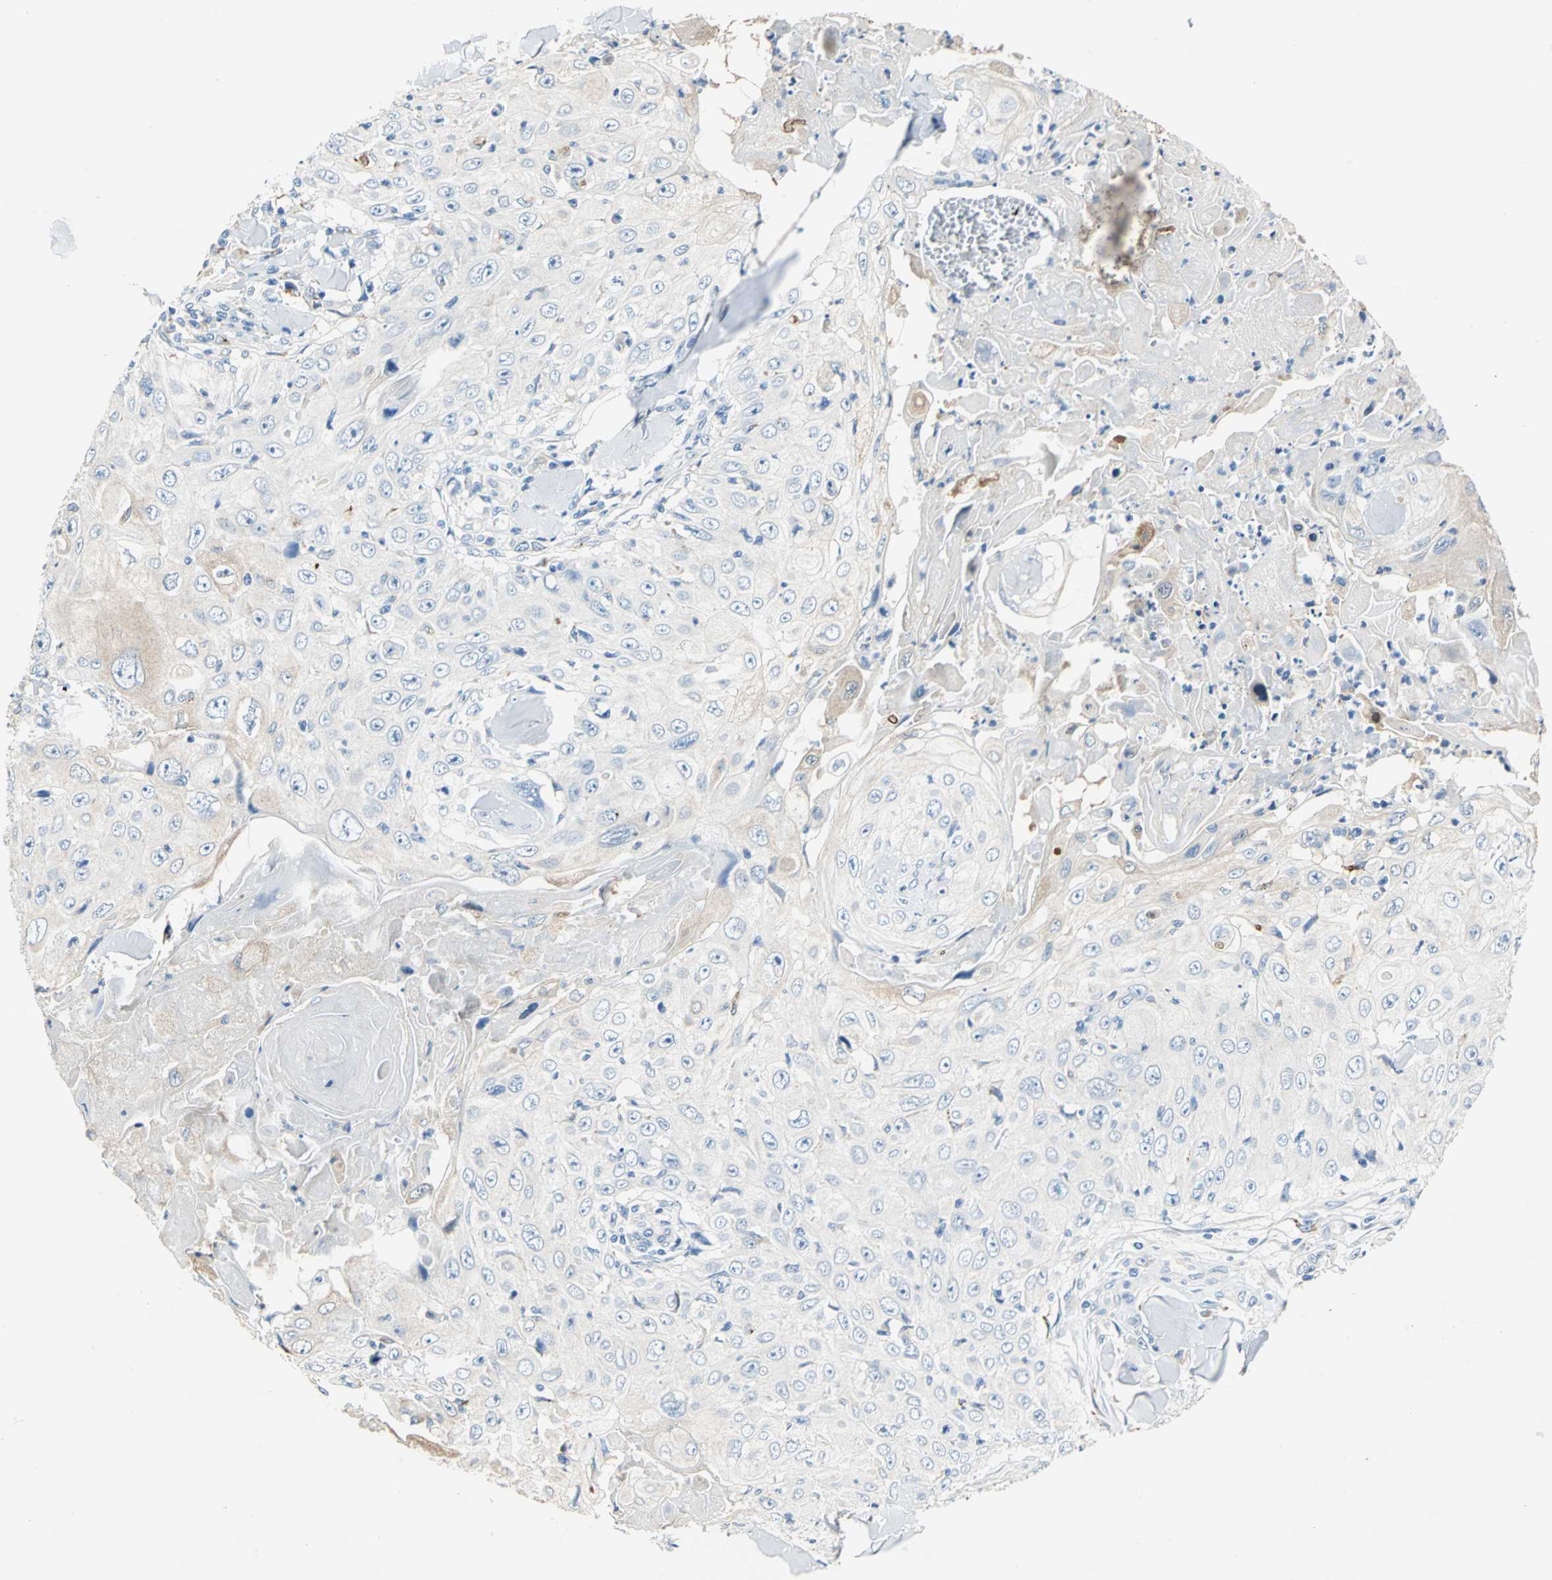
{"staining": {"intensity": "negative", "quantity": "none", "location": "none"}, "tissue": "skin cancer", "cell_type": "Tumor cells", "image_type": "cancer", "snomed": [{"axis": "morphology", "description": "Squamous cell carcinoma, NOS"}, {"axis": "topography", "description": "Skin"}], "caption": "This is a image of immunohistochemistry (IHC) staining of skin squamous cell carcinoma, which shows no expression in tumor cells. (DAB (3,3'-diaminobenzidine) immunohistochemistry, high magnification).", "gene": "RASD2", "patient": {"sex": "male", "age": 86}}